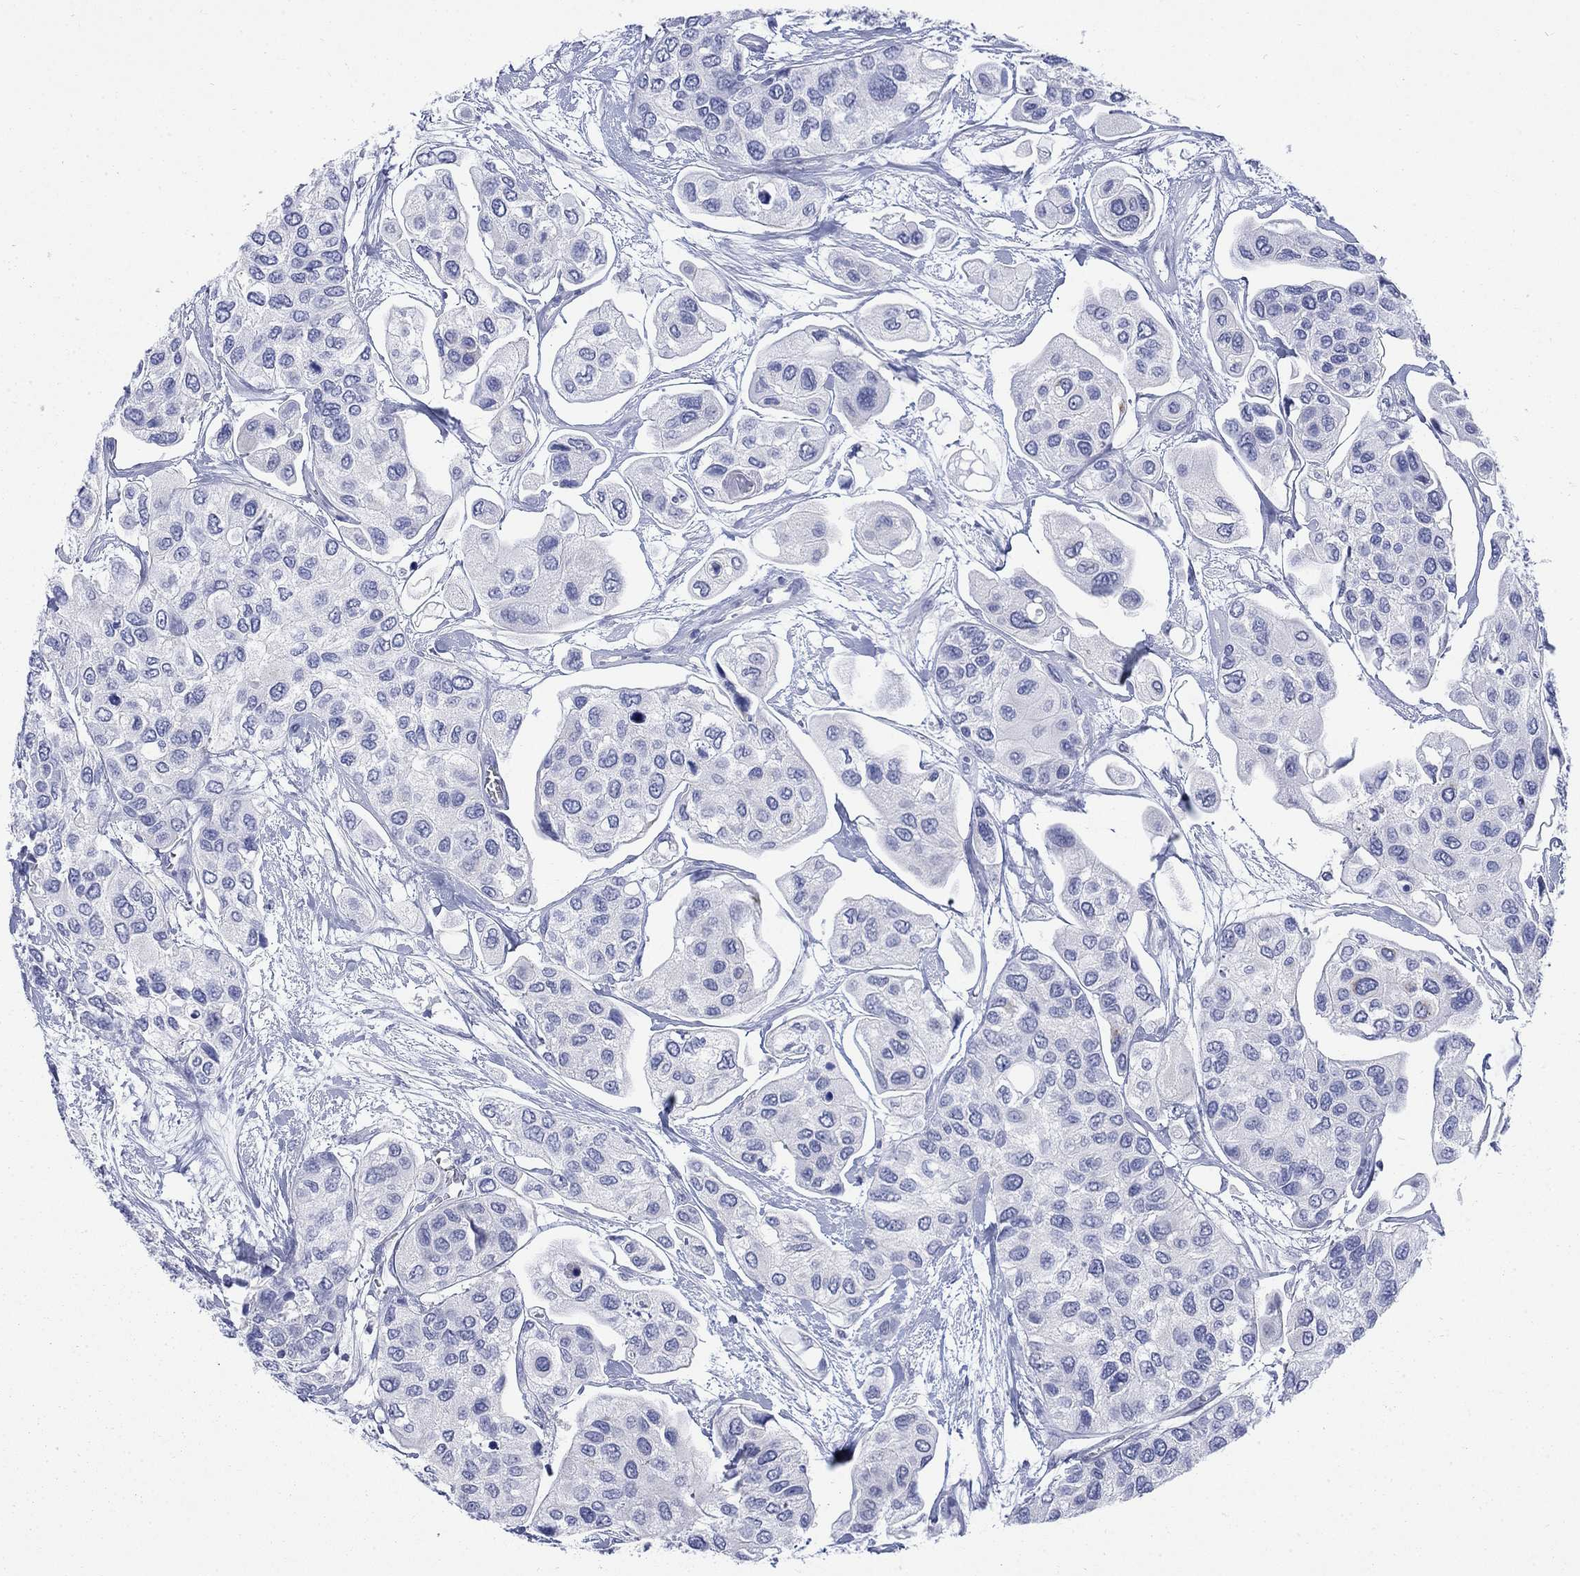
{"staining": {"intensity": "negative", "quantity": "none", "location": "none"}, "tissue": "urothelial cancer", "cell_type": "Tumor cells", "image_type": "cancer", "snomed": [{"axis": "morphology", "description": "Urothelial carcinoma, High grade"}, {"axis": "topography", "description": "Urinary bladder"}], "caption": "Immunohistochemistry (IHC) of human urothelial carcinoma (high-grade) shows no positivity in tumor cells.", "gene": "IGF2BP3", "patient": {"sex": "male", "age": 77}}